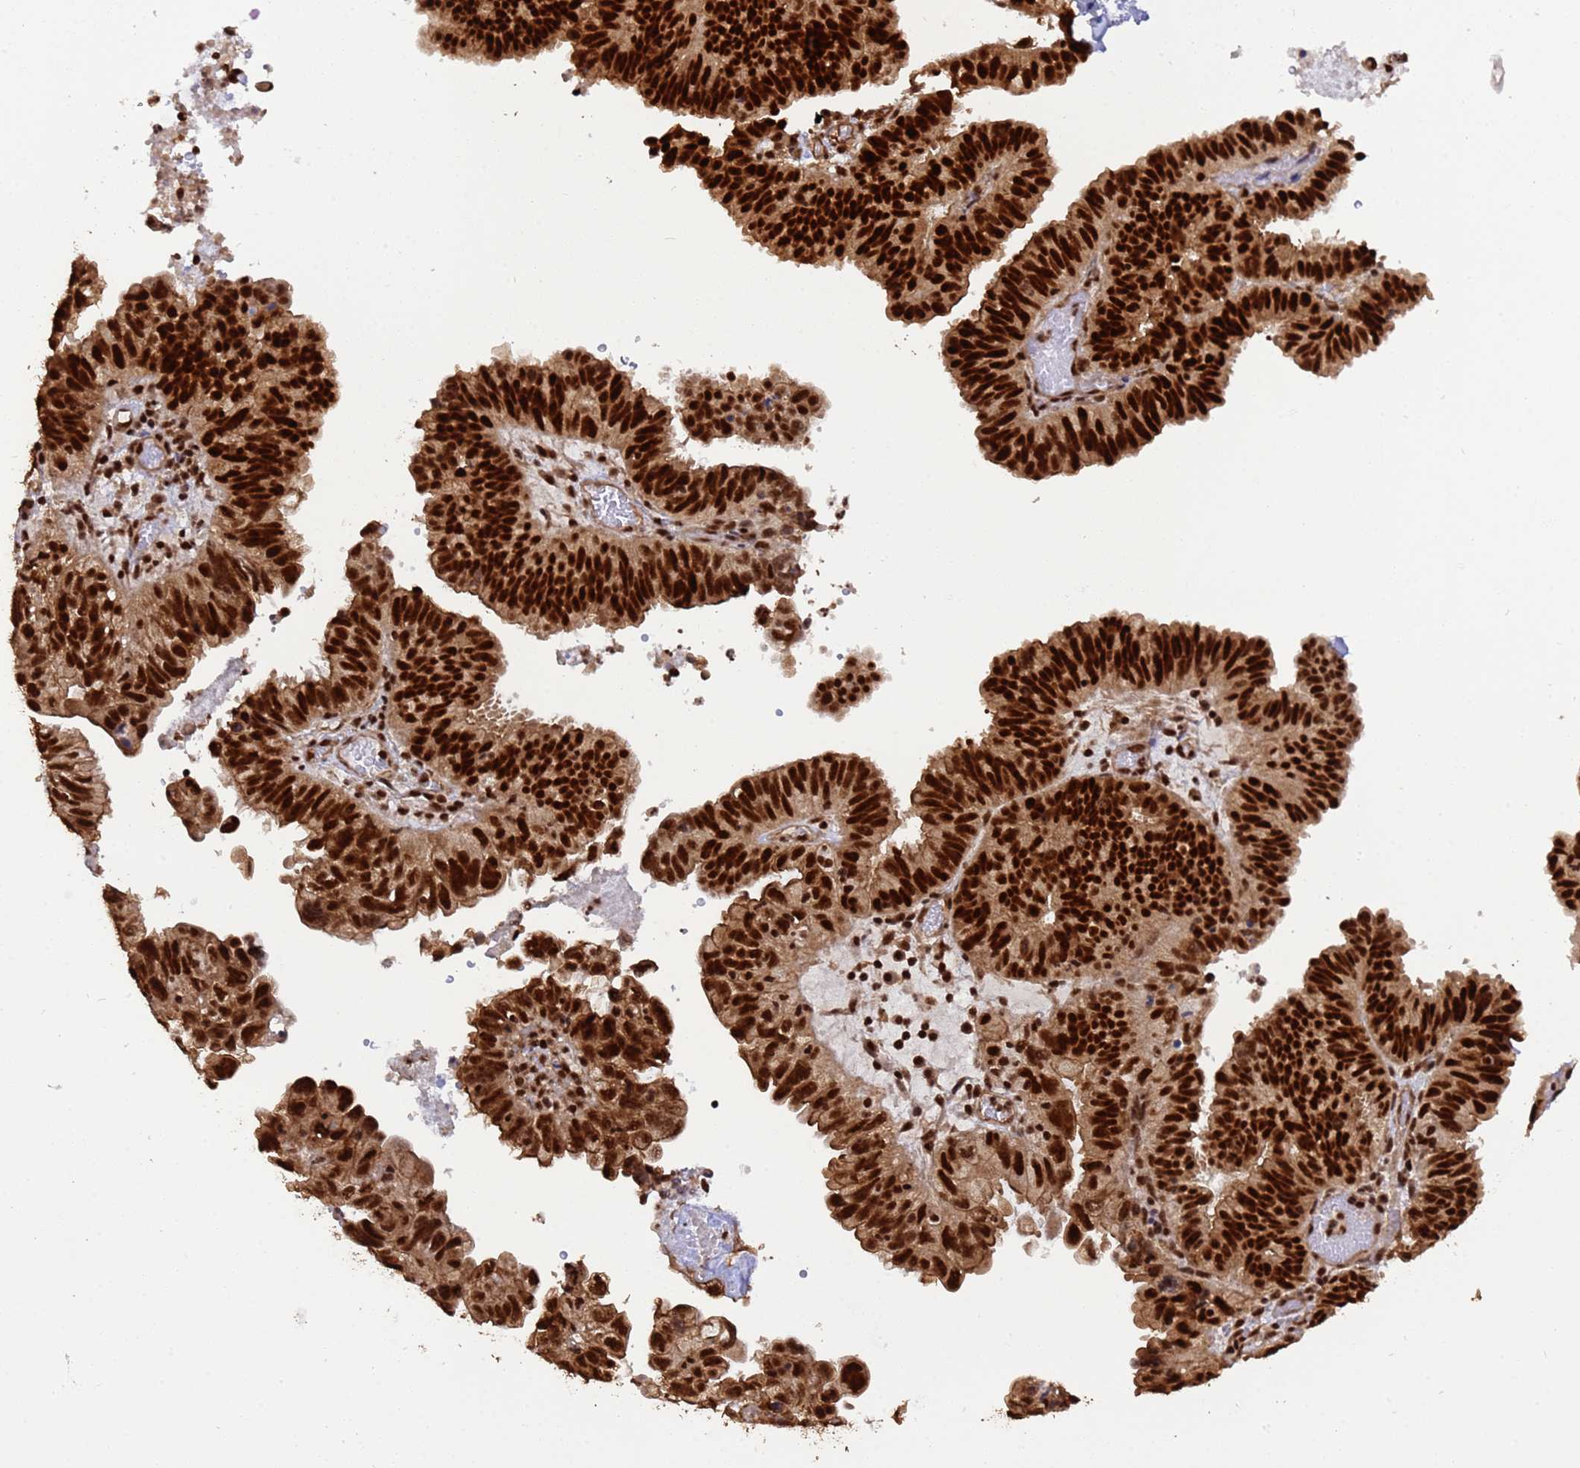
{"staining": {"intensity": "strong", "quantity": ">75%", "location": "cytoplasmic/membranous,nuclear"}, "tissue": "endometrial cancer", "cell_type": "Tumor cells", "image_type": "cancer", "snomed": [{"axis": "morphology", "description": "Adenocarcinoma, NOS"}, {"axis": "topography", "description": "Uterus"}], "caption": "IHC image of neoplastic tissue: human endometrial cancer stained using immunohistochemistry shows high levels of strong protein expression localized specifically in the cytoplasmic/membranous and nuclear of tumor cells, appearing as a cytoplasmic/membranous and nuclear brown color.", "gene": "SYF2", "patient": {"sex": "female", "age": 77}}